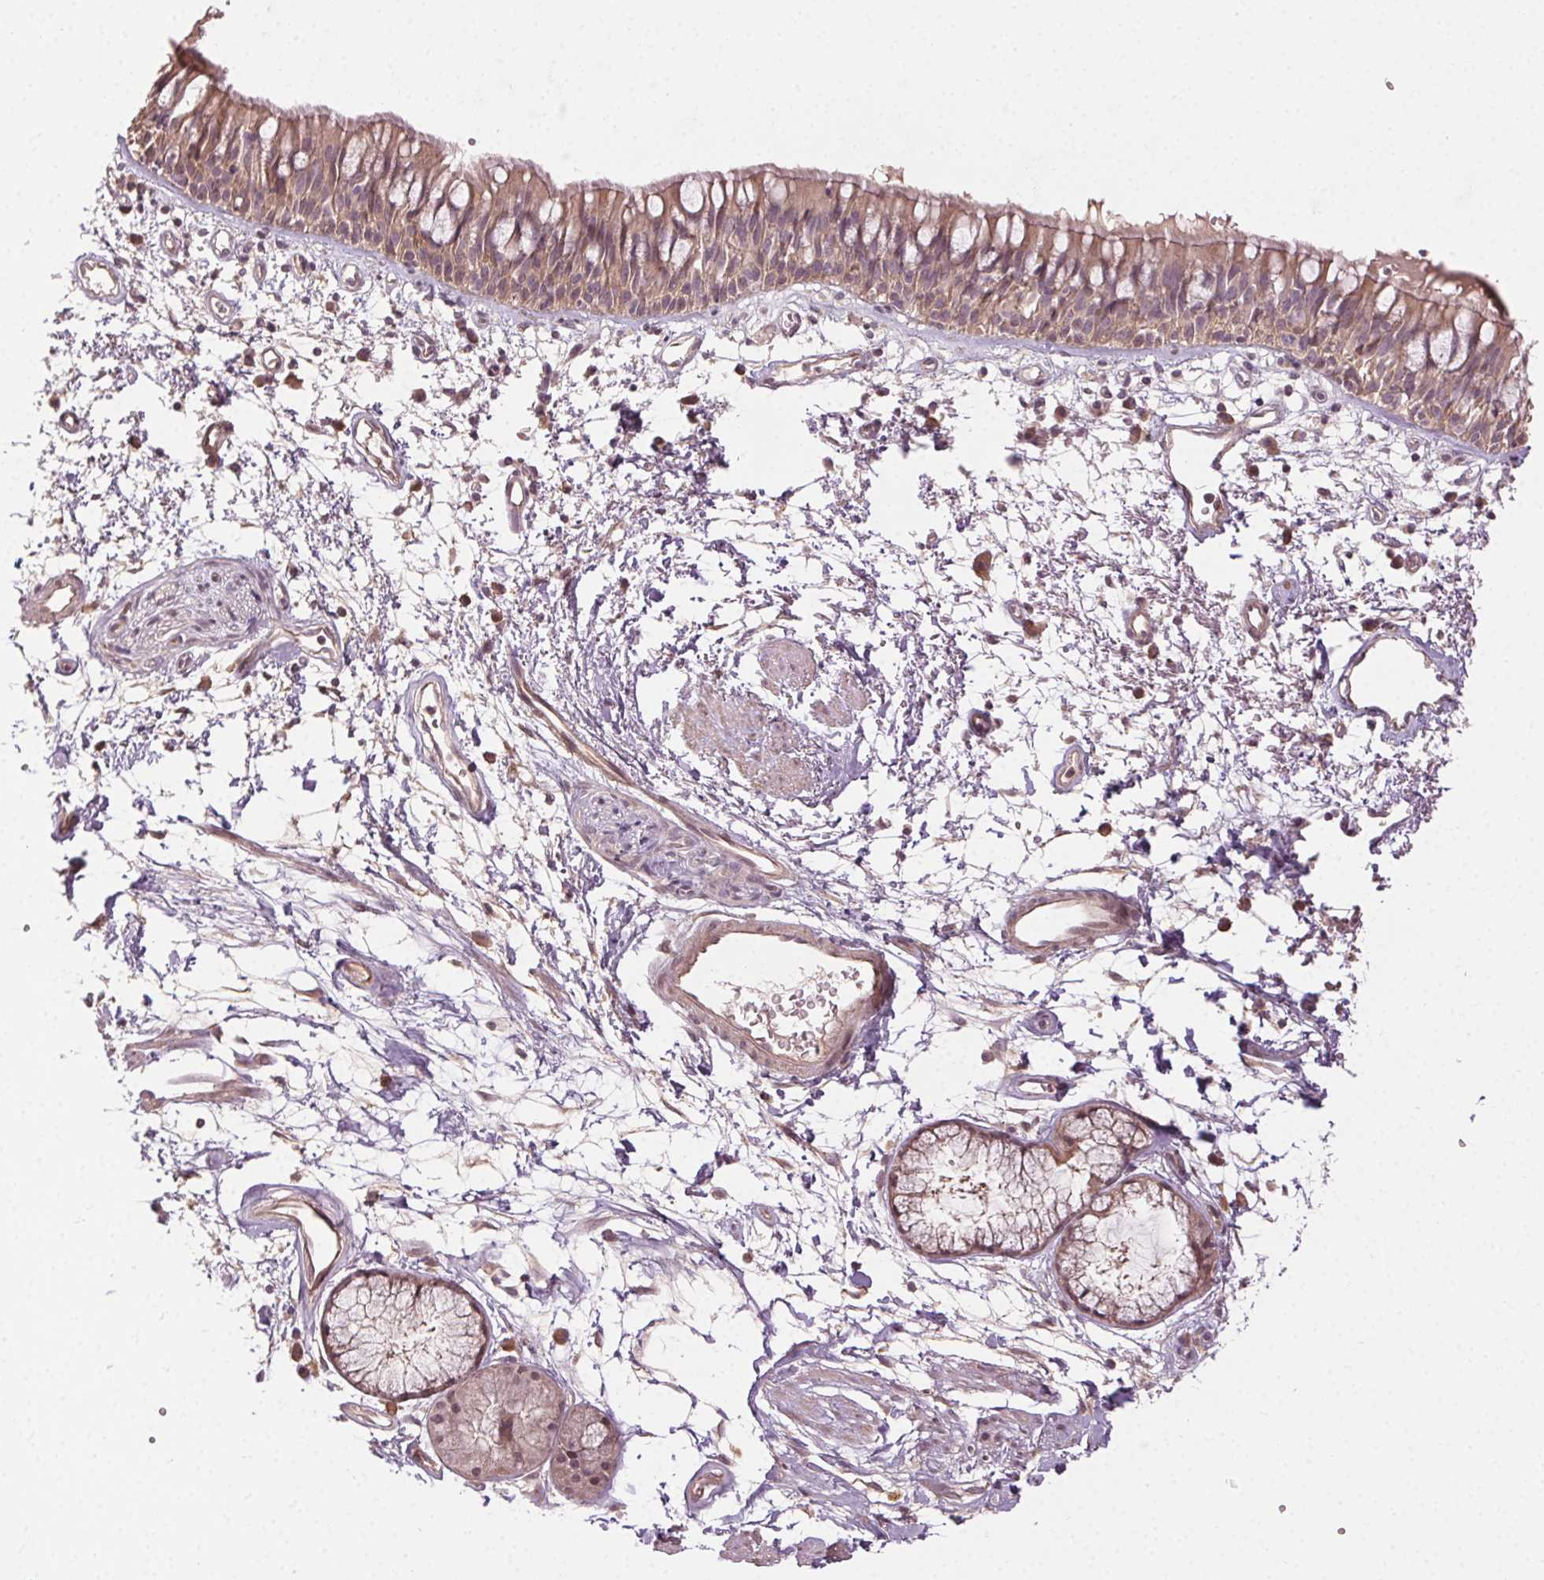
{"staining": {"intensity": "weak", "quantity": ">75%", "location": "cytoplasmic/membranous"}, "tissue": "bronchus", "cell_type": "Respiratory epithelial cells", "image_type": "normal", "snomed": [{"axis": "morphology", "description": "Normal tissue, NOS"}, {"axis": "morphology", "description": "Squamous cell carcinoma, NOS"}, {"axis": "topography", "description": "Cartilage tissue"}, {"axis": "topography", "description": "Bronchus"}, {"axis": "topography", "description": "Lung"}], "caption": "The micrograph displays immunohistochemical staining of unremarkable bronchus. There is weak cytoplasmic/membranous expression is present in approximately >75% of respiratory epithelial cells. (brown staining indicates protein expression, while blue staining denotes nuclei).", "gene": "ATP1B3", "patient": {"sex": "male", "age": 66}}